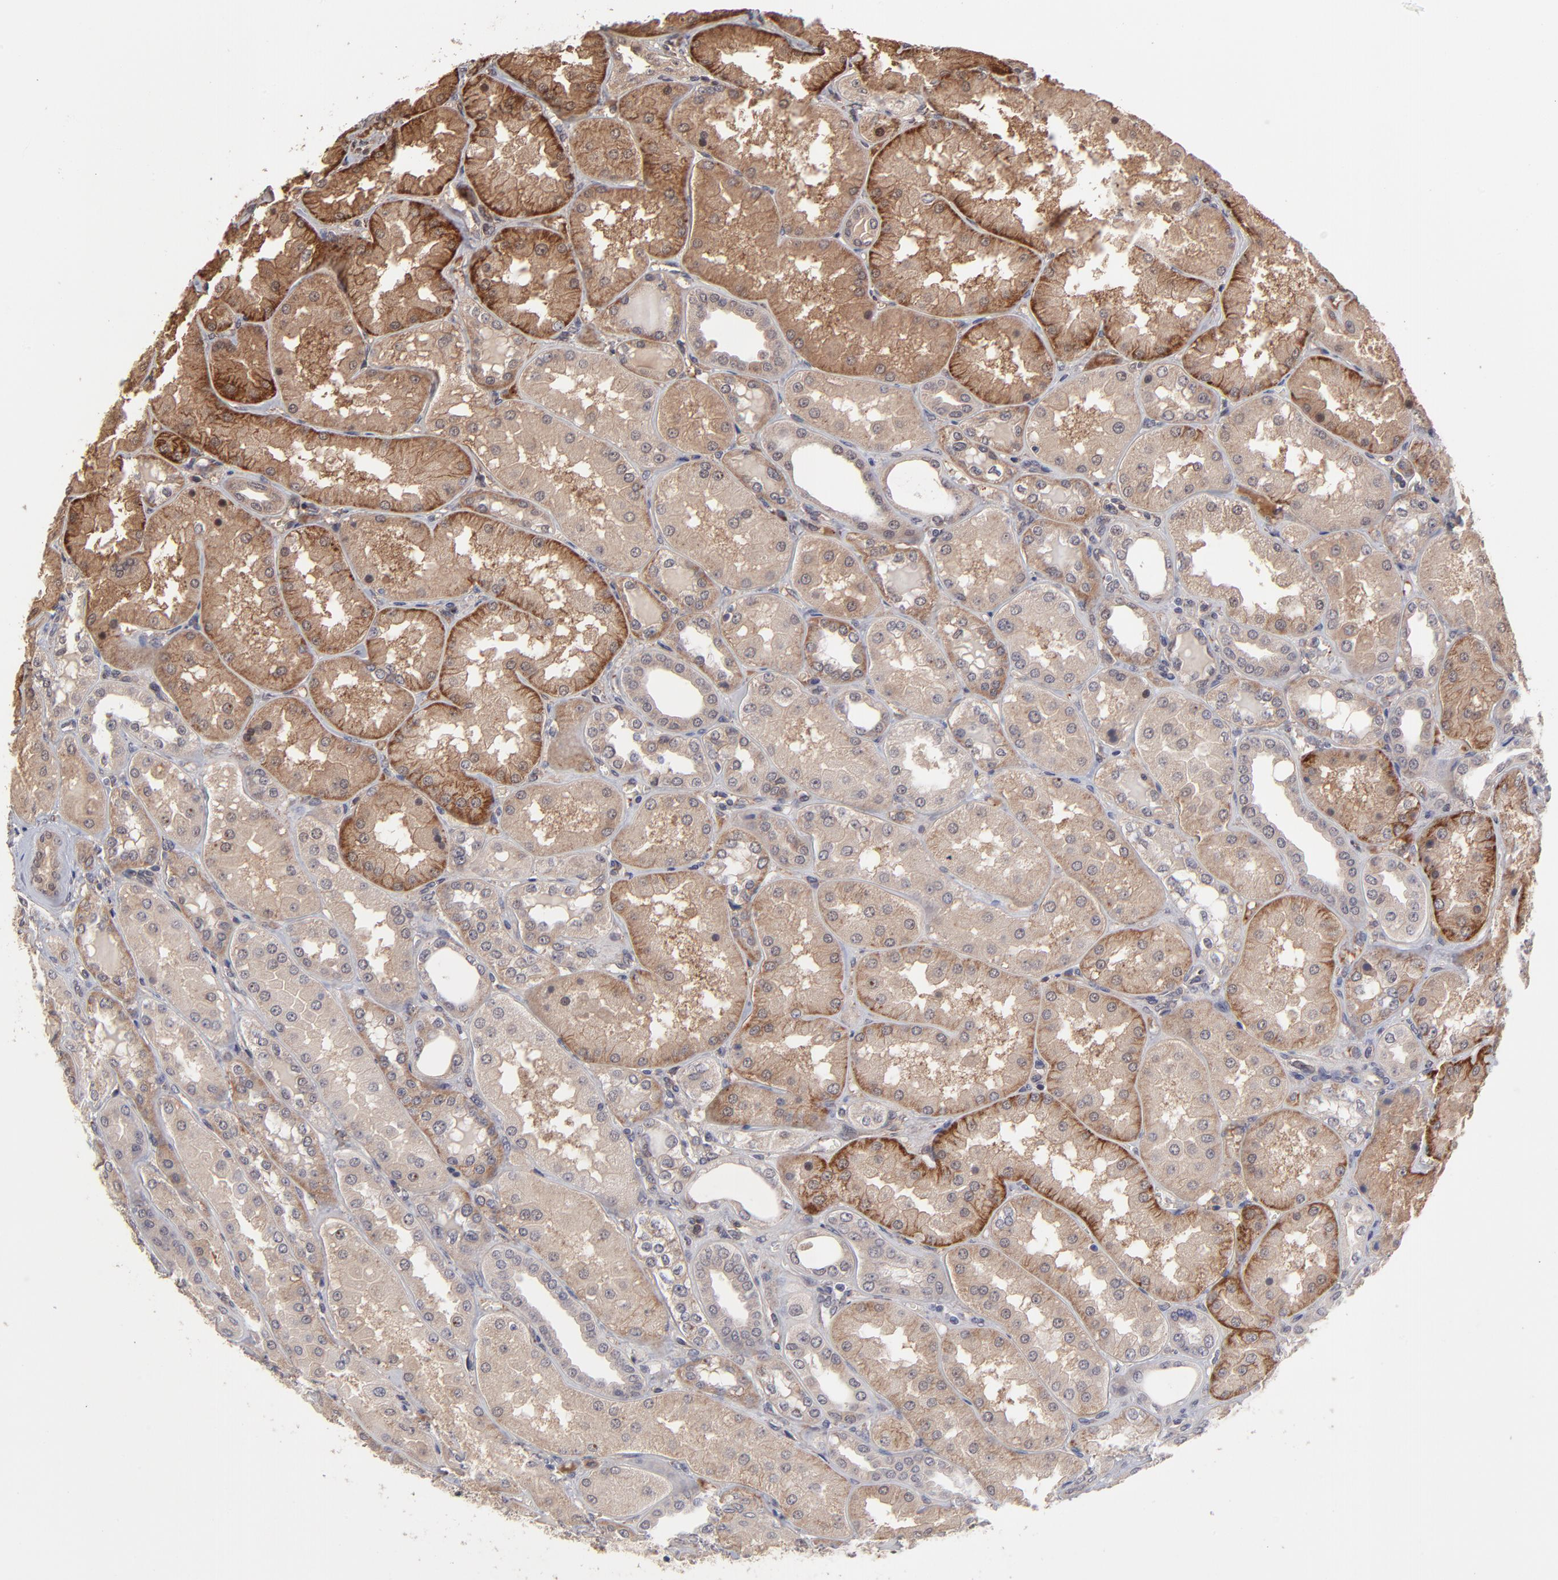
{"staining": {"intensity": "moderate", "quantity": "25%-75%", "location": "cytoplasmic/membranous"}, "tissue": "kidney", "cell_type": "Cells in glomeruli", "image_type": "normal", "snomed": [{"axis": "morphology", "description": "Normal tissue, NOS"}, {"axis": "topography", "description": "Kidney"}], "caption": "A histopathology image of human kidney stained for a protein displays moderate cytoplasmic/membranous brown staining in cells in glomeruli. (IHC, brightfield microscopy, high magnification).", "gene": "CHL1", "patient": {"sex": "female", "age": 56}}